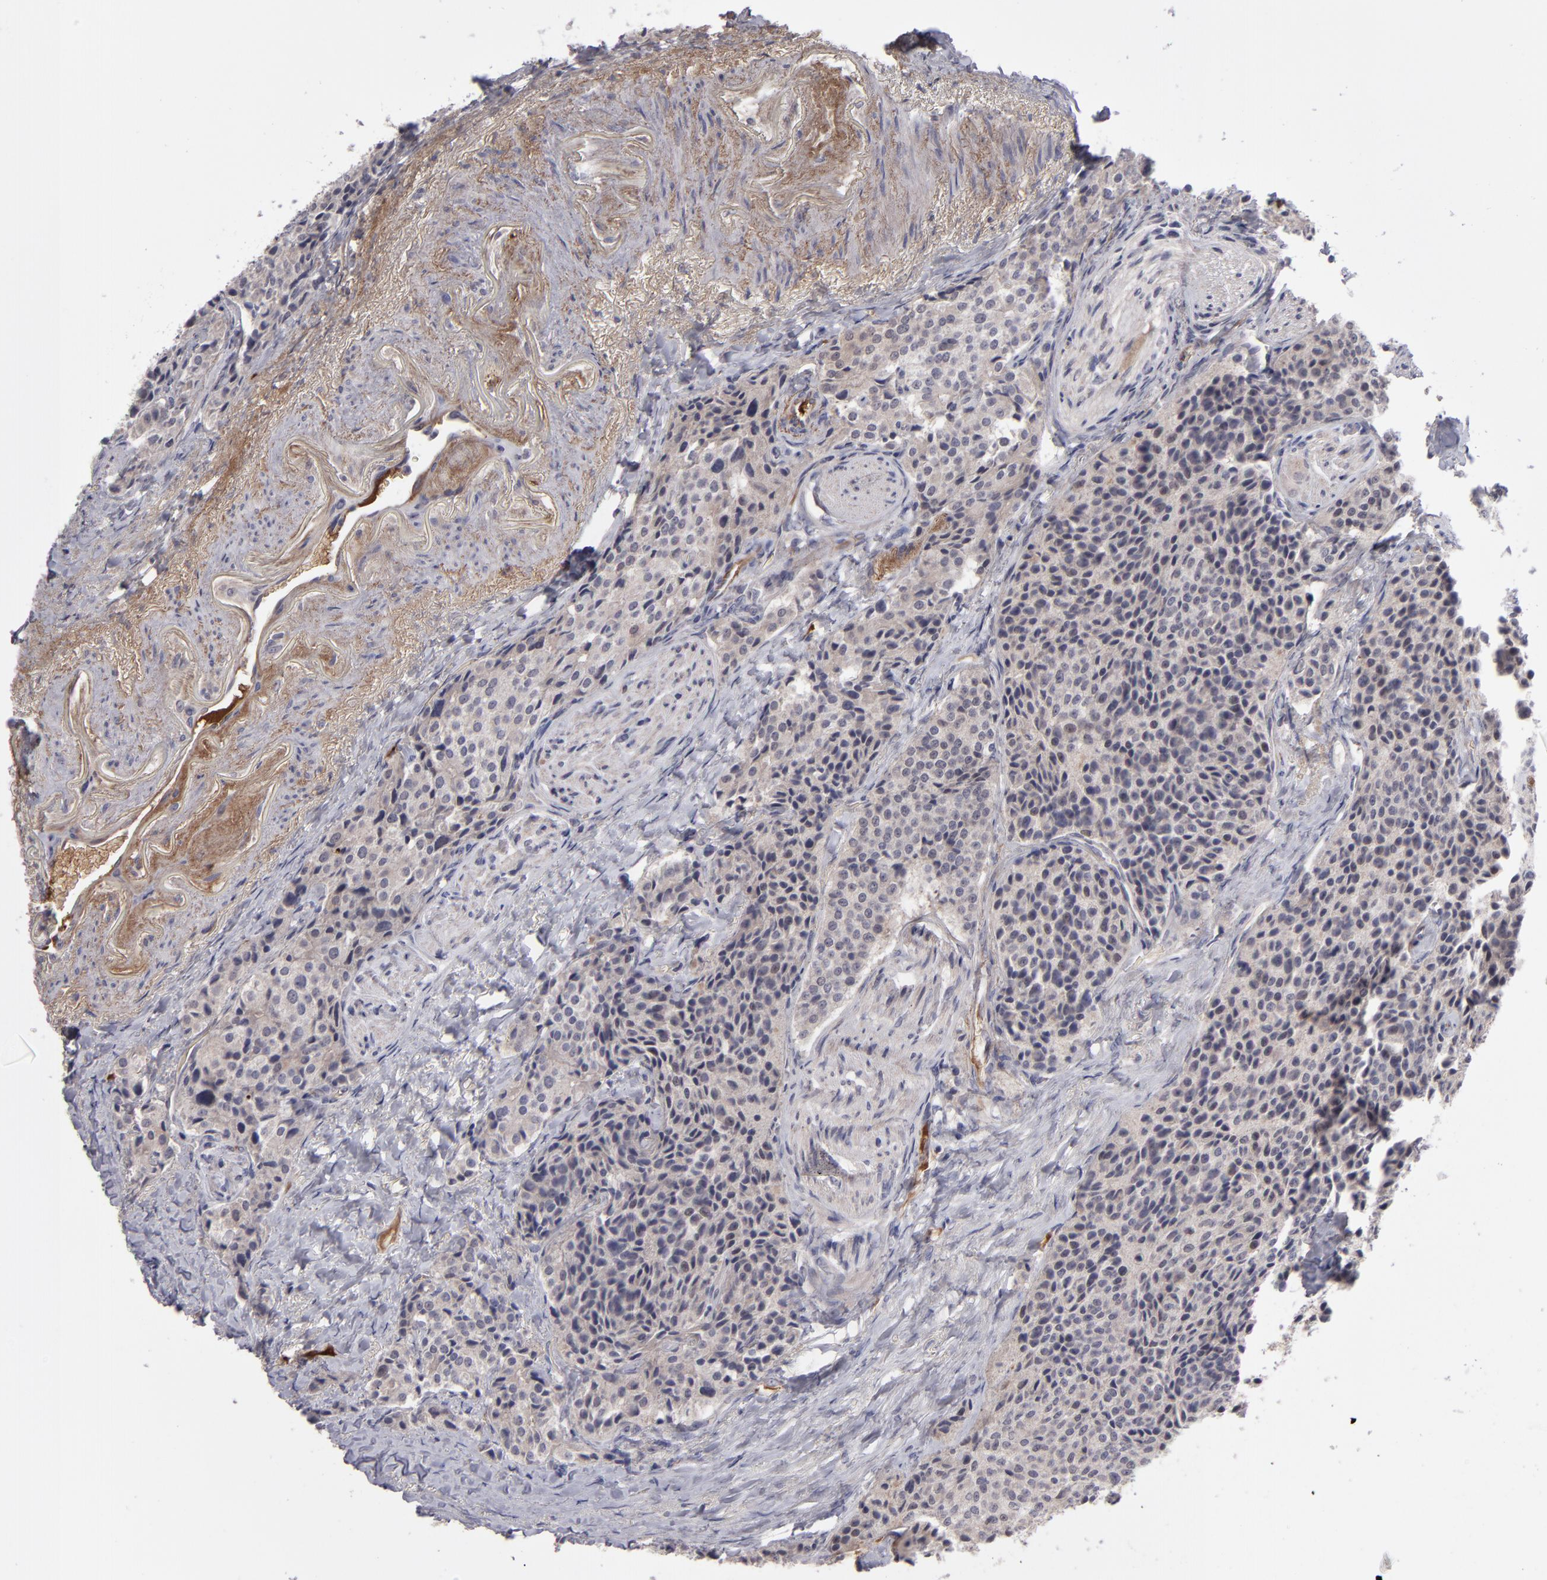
{"staining": {"intensity": "weak", "quantity": "<25%", "location": "cytoplasmic/membranous"}, "tissue": "carcinoid", "cell_type": "Tumor cells", "image_type": "cancer", "snomed": [{"axis": "morphology", "description": "Carcinoid, malignant, NOS"}, {"axis": "topography", "description": "Colon"}], "caption": "A histopathology image of human malignant carcinoid is negative for staining in tumor cells. (Brightfield microscopy of DAB (3,3'-diaminobenzidine) immunohistochemistry (IHC) at high magnification).", "gene": "ITIH4", "patient": {"sex": "female", "age": 61}}